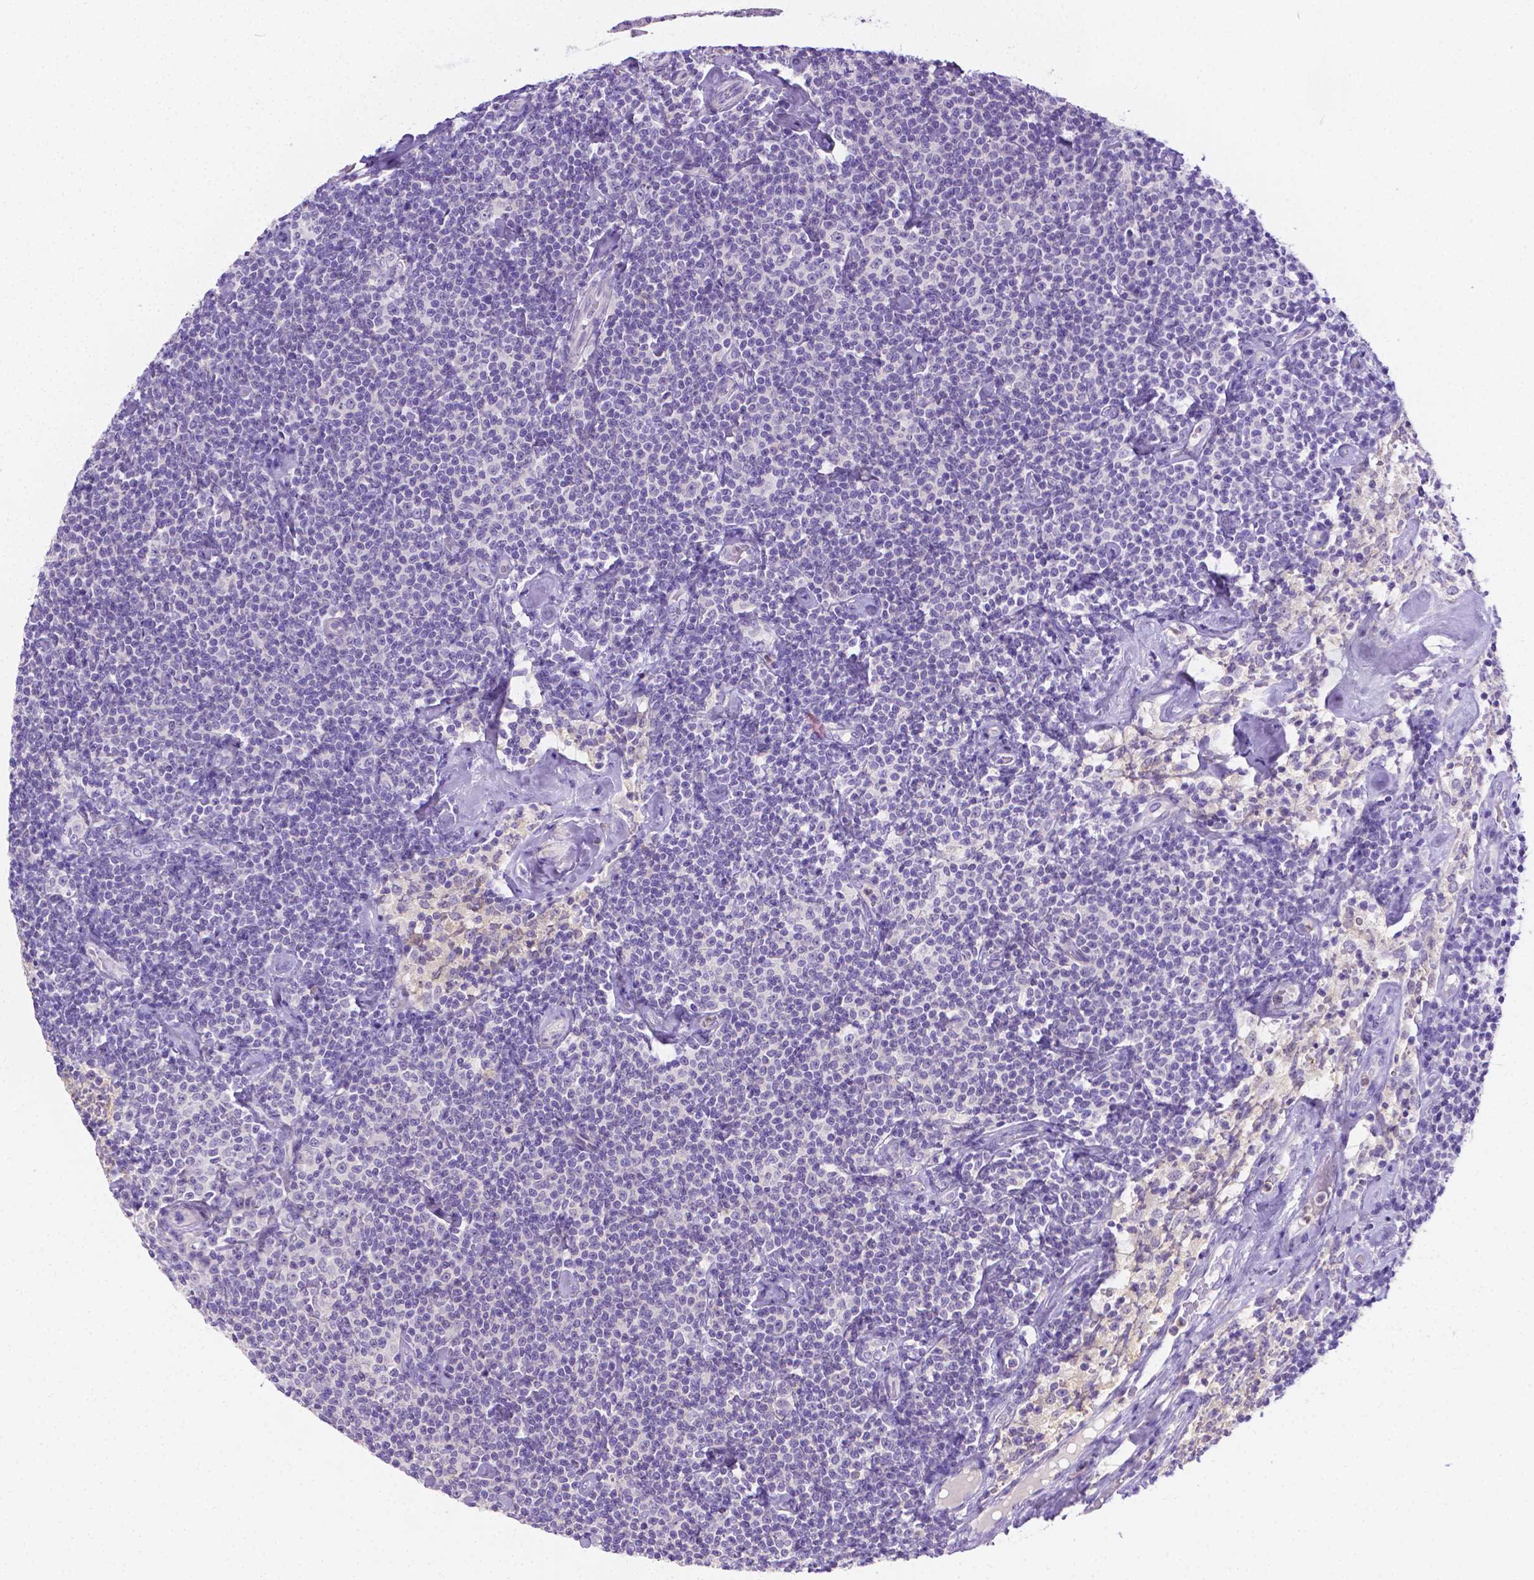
{"staining": {"intensity": "negative", "quantity": "none", "location": "none"}, "tissue": "lymphoma", "cell_type": "Tumor cells", "image_type": "cancer", "snomed": [{"axis": "morphology", "description": "Malignant lymphoma, non-Hodgkin's type, Low grade"}, {"axis": "topography", "description": "Lymph node"}], "caption": "High magnification brightfield microscopy of lymphoma stained with DAB (brown) and counterstained with hematoxylin (blue): tumor cells show no significant staining.", "gene": "NXPH2", "patient": {"sex": "male", "age": 81}}